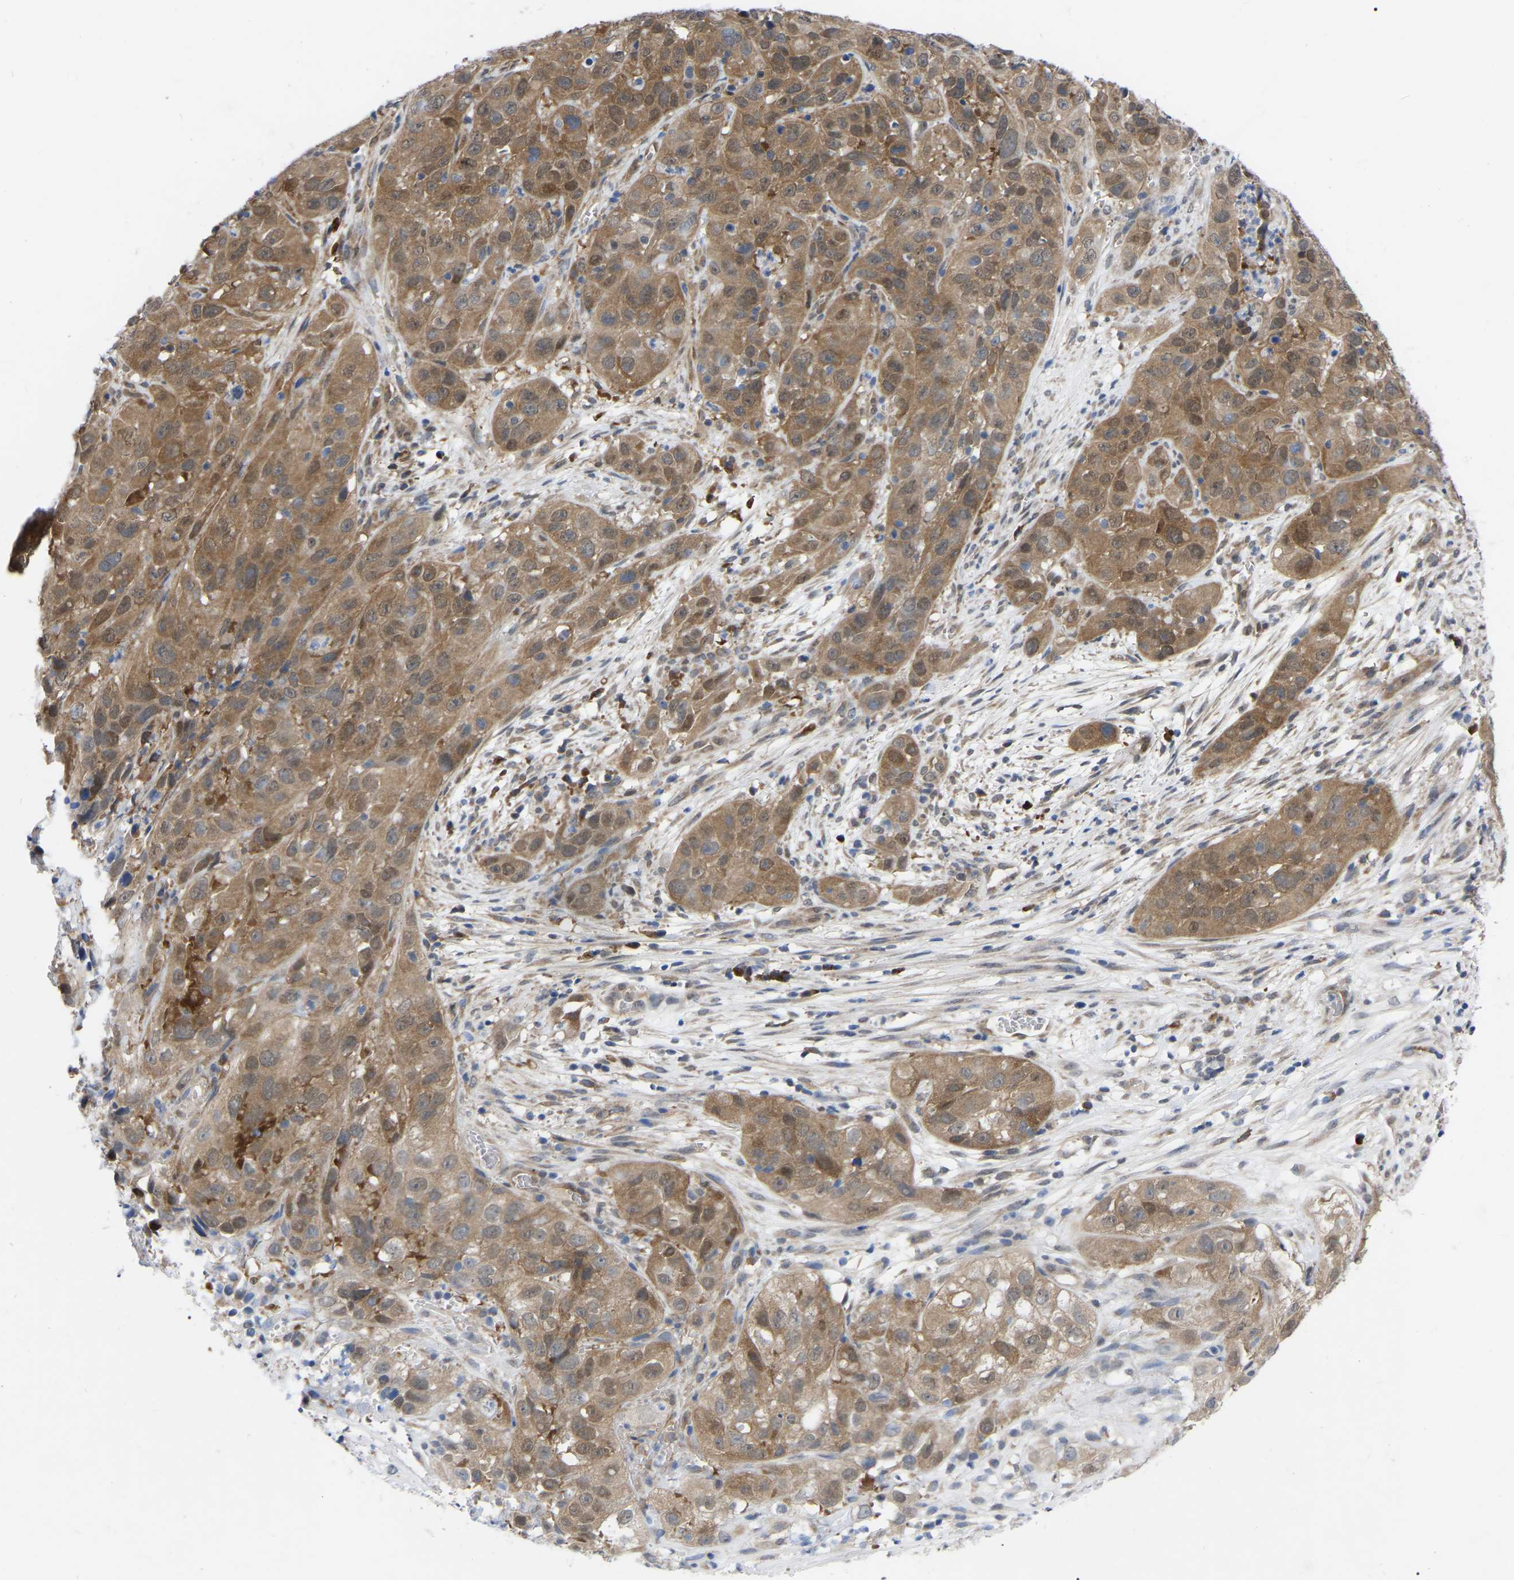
{"staining": {"intensity": "moderate", "quantity": ">75%", "location": "cytoplasmic/membranous"}, "tissue": "cervical cancer", "cell_type": "Tumor cells", "image_type": "cancer", "snomed": [{"axis": "morphology", "description": "Squamous cell carcinoma, NOS"}, {"axis": "topography", "description": "Cervix"}], "caption": "A histopathology image of human cervical cancer stained for a protein shows moderate cytoplasmic/membranous brown staining in tumor cells.", "gene": "UBE4B", "patient": {"sex": "female", "age": 32}}